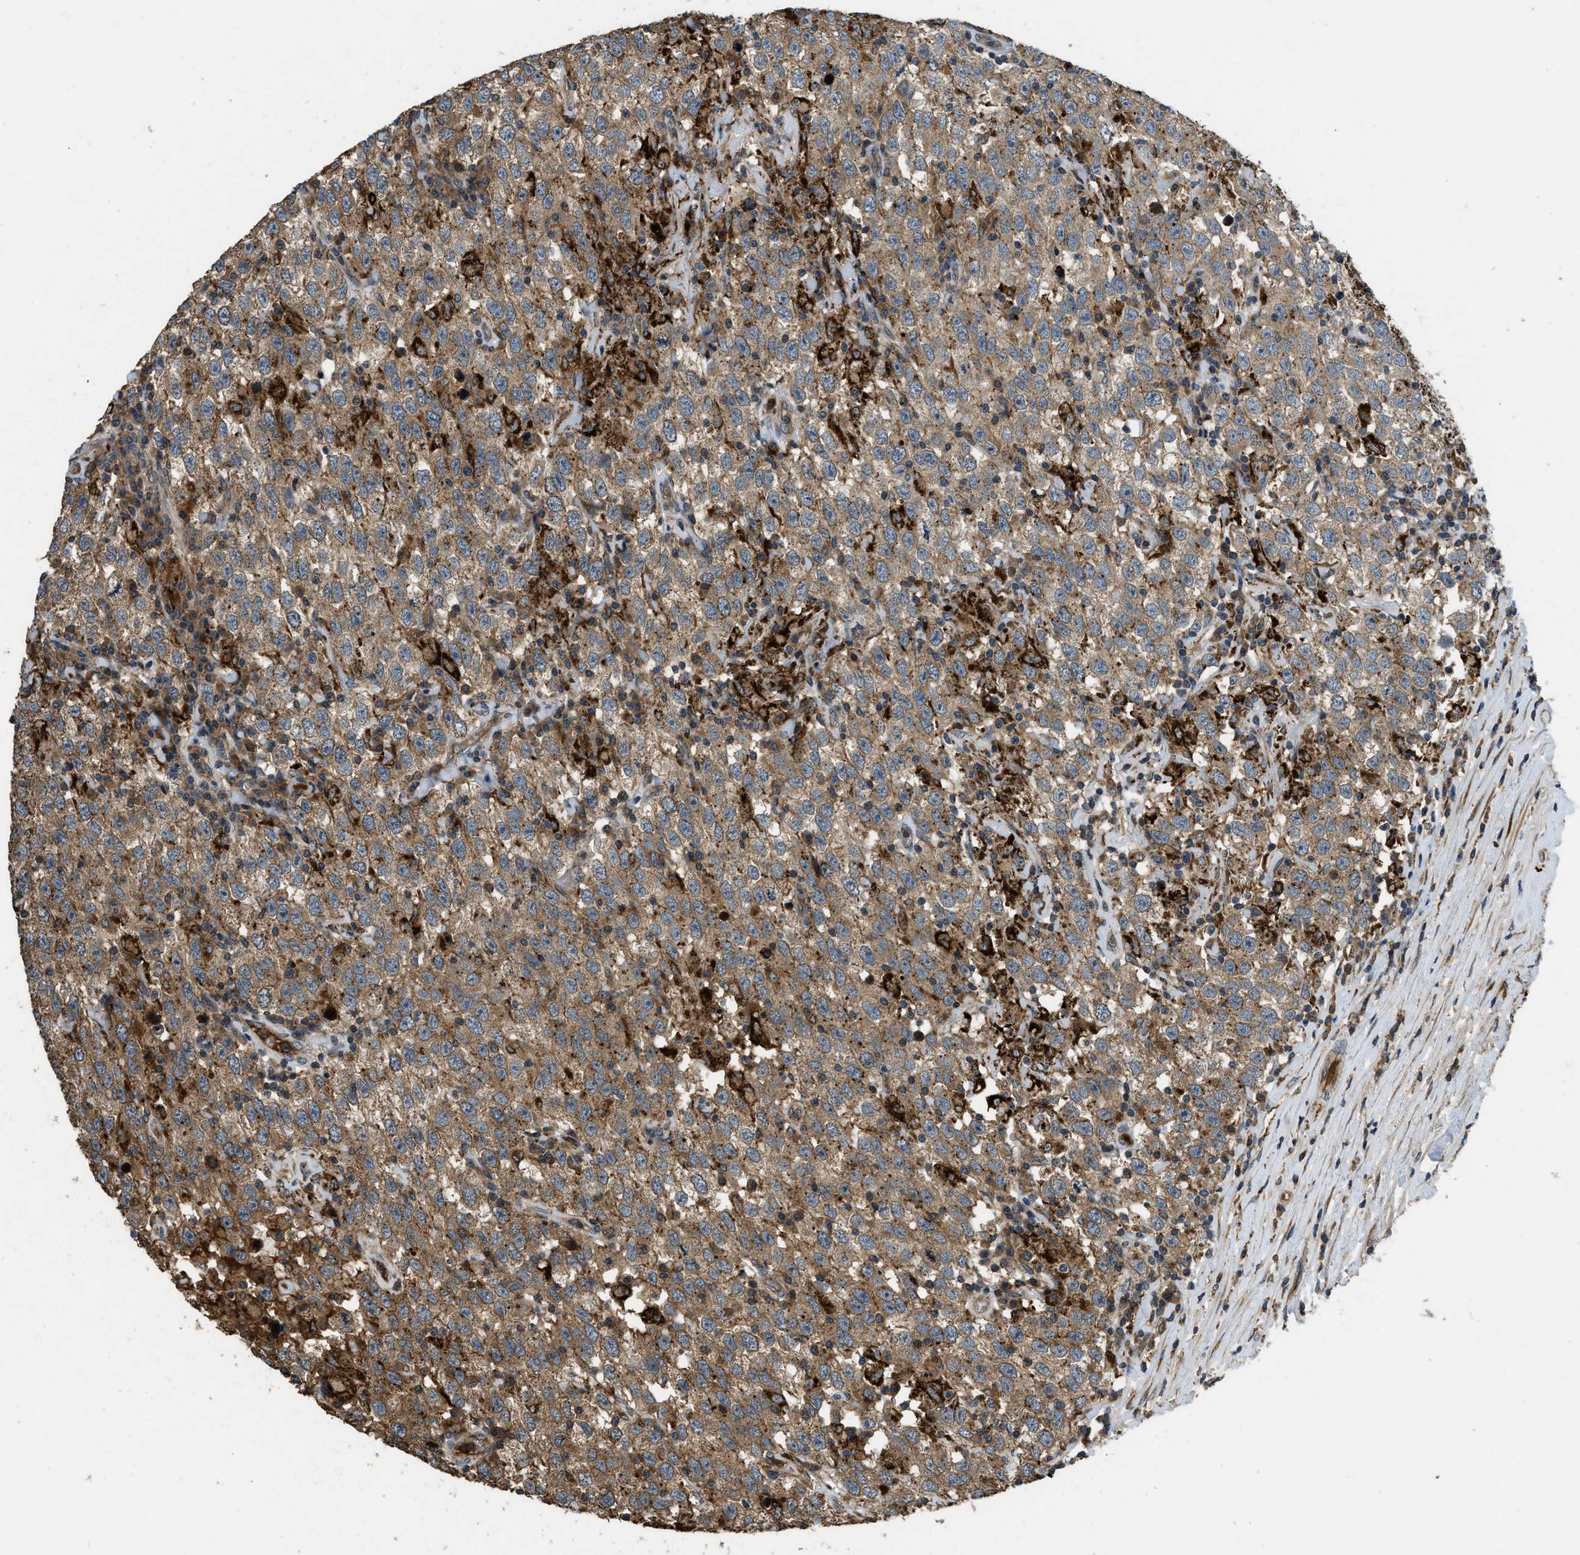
{"staining": {"intensity": "moderate", "quantity": ">75%", "location": "cytoplasmic/membranous"}, "tissue": "testis cancer", "cell_type": "Tumor cells", "image_type": "cancer", "snomed": [{"axis": "morphology", "description": "Seminoma, NOS"}, {"axis": "topography", "description": "Testis"}], "caption": "There is medium levels of moderate cytoplasmic/membranous expression in tumor cells of testis cancer (seminoma), as demonstrated by immunohistochemical staining (brown color).", "gene": "GGH", "patient": {"sex": "male", "age": 41}}